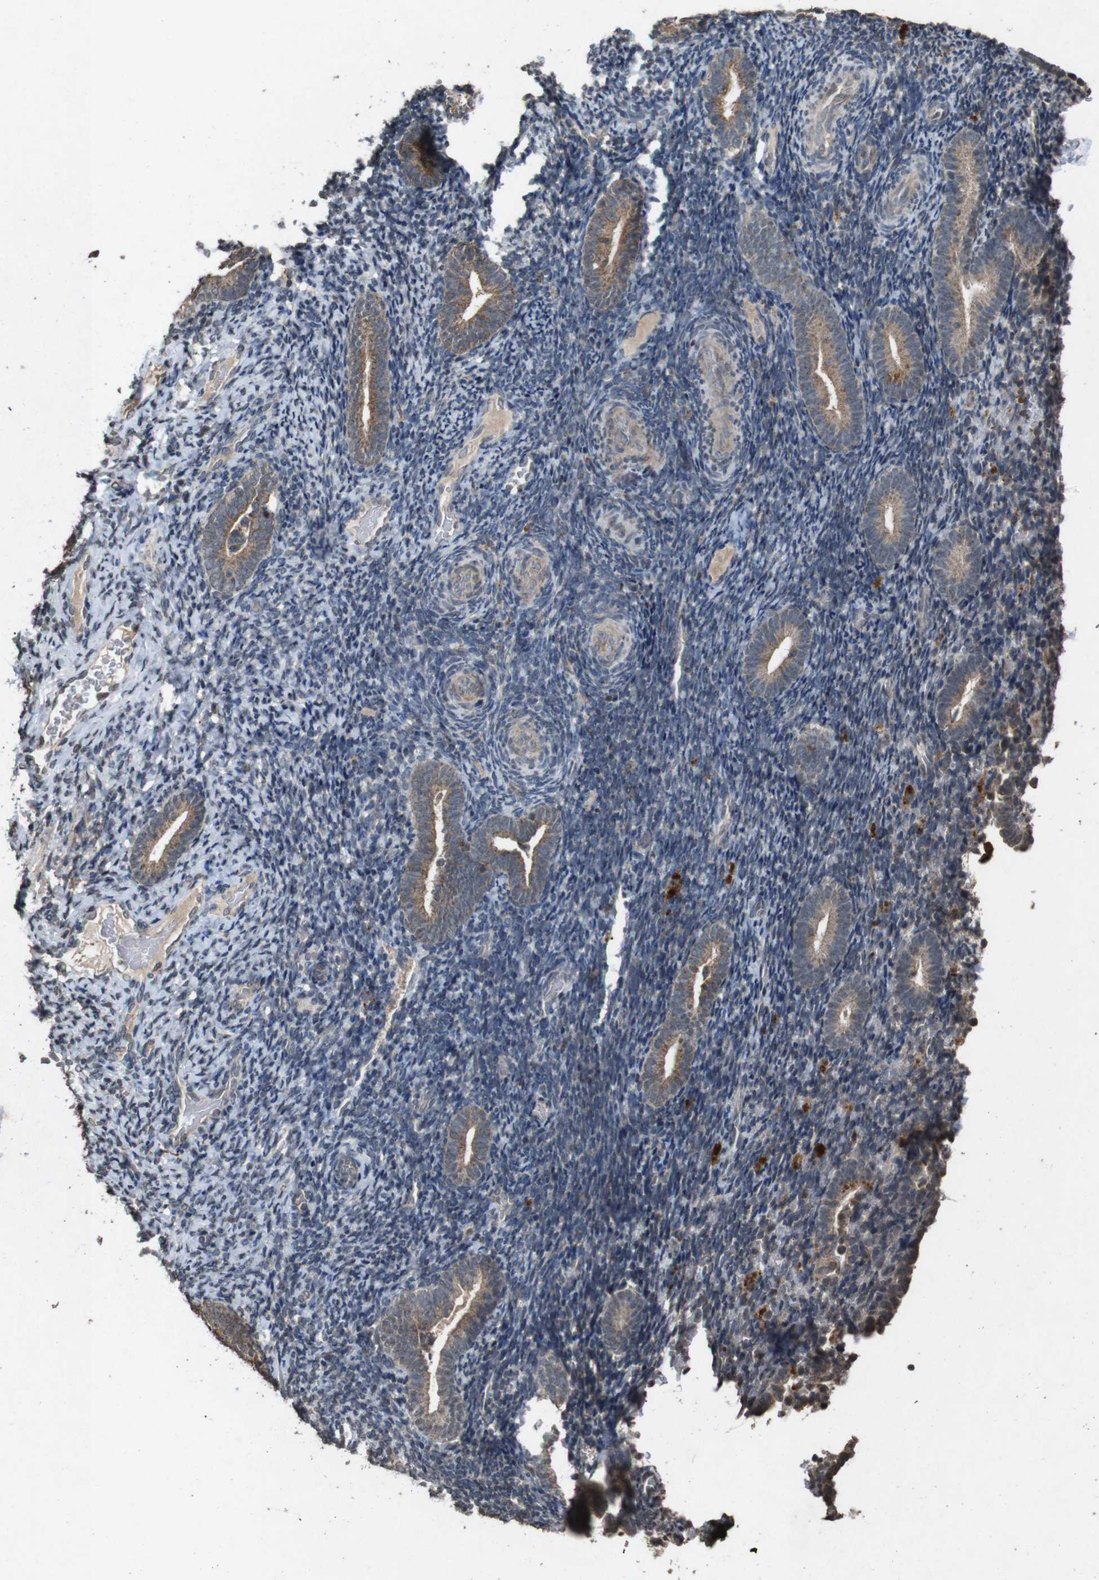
{"staining": {"intensity": "moderate", "quantity": "<25%", "location": "cytoplasmic/membranous"}, "tissue": "endometrium", "cell_type": "Cells in endometrial stroma", "image_type": "normal", "snomed": [{"axis": "morphology", "description": "Normal tissue, NOS"}, {"axis": "topography", "description": "Endometrium"}], "caption": "Immunohistochemistry photomicrograph of benign endometrium: endometrium stained using IHC demonstrates low levels of moderate protein expression localized specifically in the cytoplasmic/membranous of cells in endometrial stroma, appearing as a cytoplasmic/membranous brown color.", "gene": "SORL1", "patient": {"sex": "female", "age": 51}}